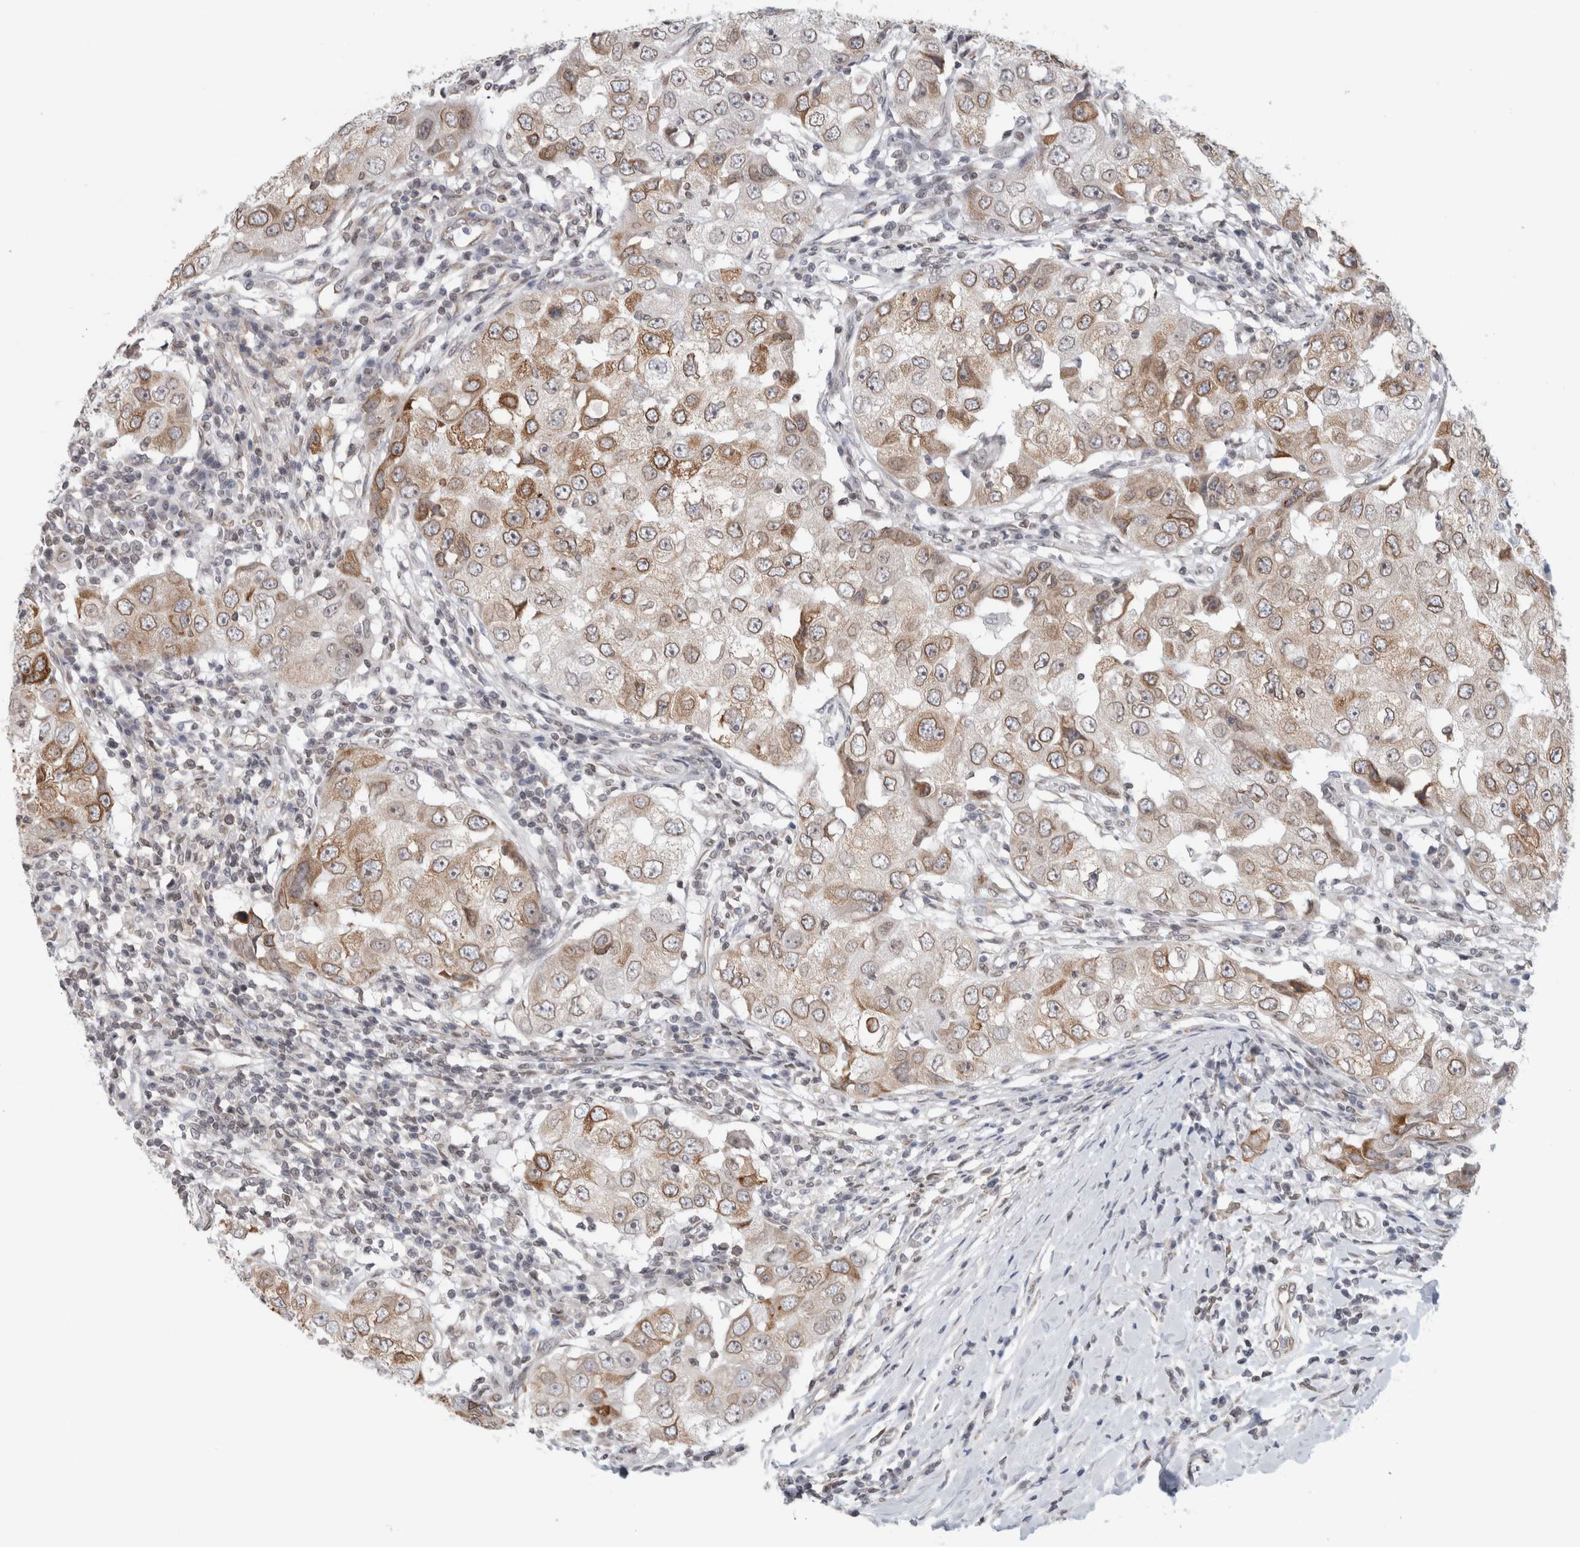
{"staining": {"intensity": "moderate", "quantity": ">75%", "location": "cytoplasmic/membranous,nuclear"}, "tissue": "breast cancer", "cell_type": "Tumor cells", "image_type": "cancer", "snomed": [{"axis": "morphology", "description": "Duct carcinoma"}, {"axis": "topography", "description": "Breast"}], "caption": "Moderate cytoplasmic/membranous and nuclear expression is seen in about >75% of tumor cells in breast cancer (invasive ductal carcinoma). The staining is performed using DAB brown chromogen to label protein expression. The nuclei are counter-stained blue using hematoxylin.", "gene": "RBMX2", "patient": {"sex": "female", "age": 27}}